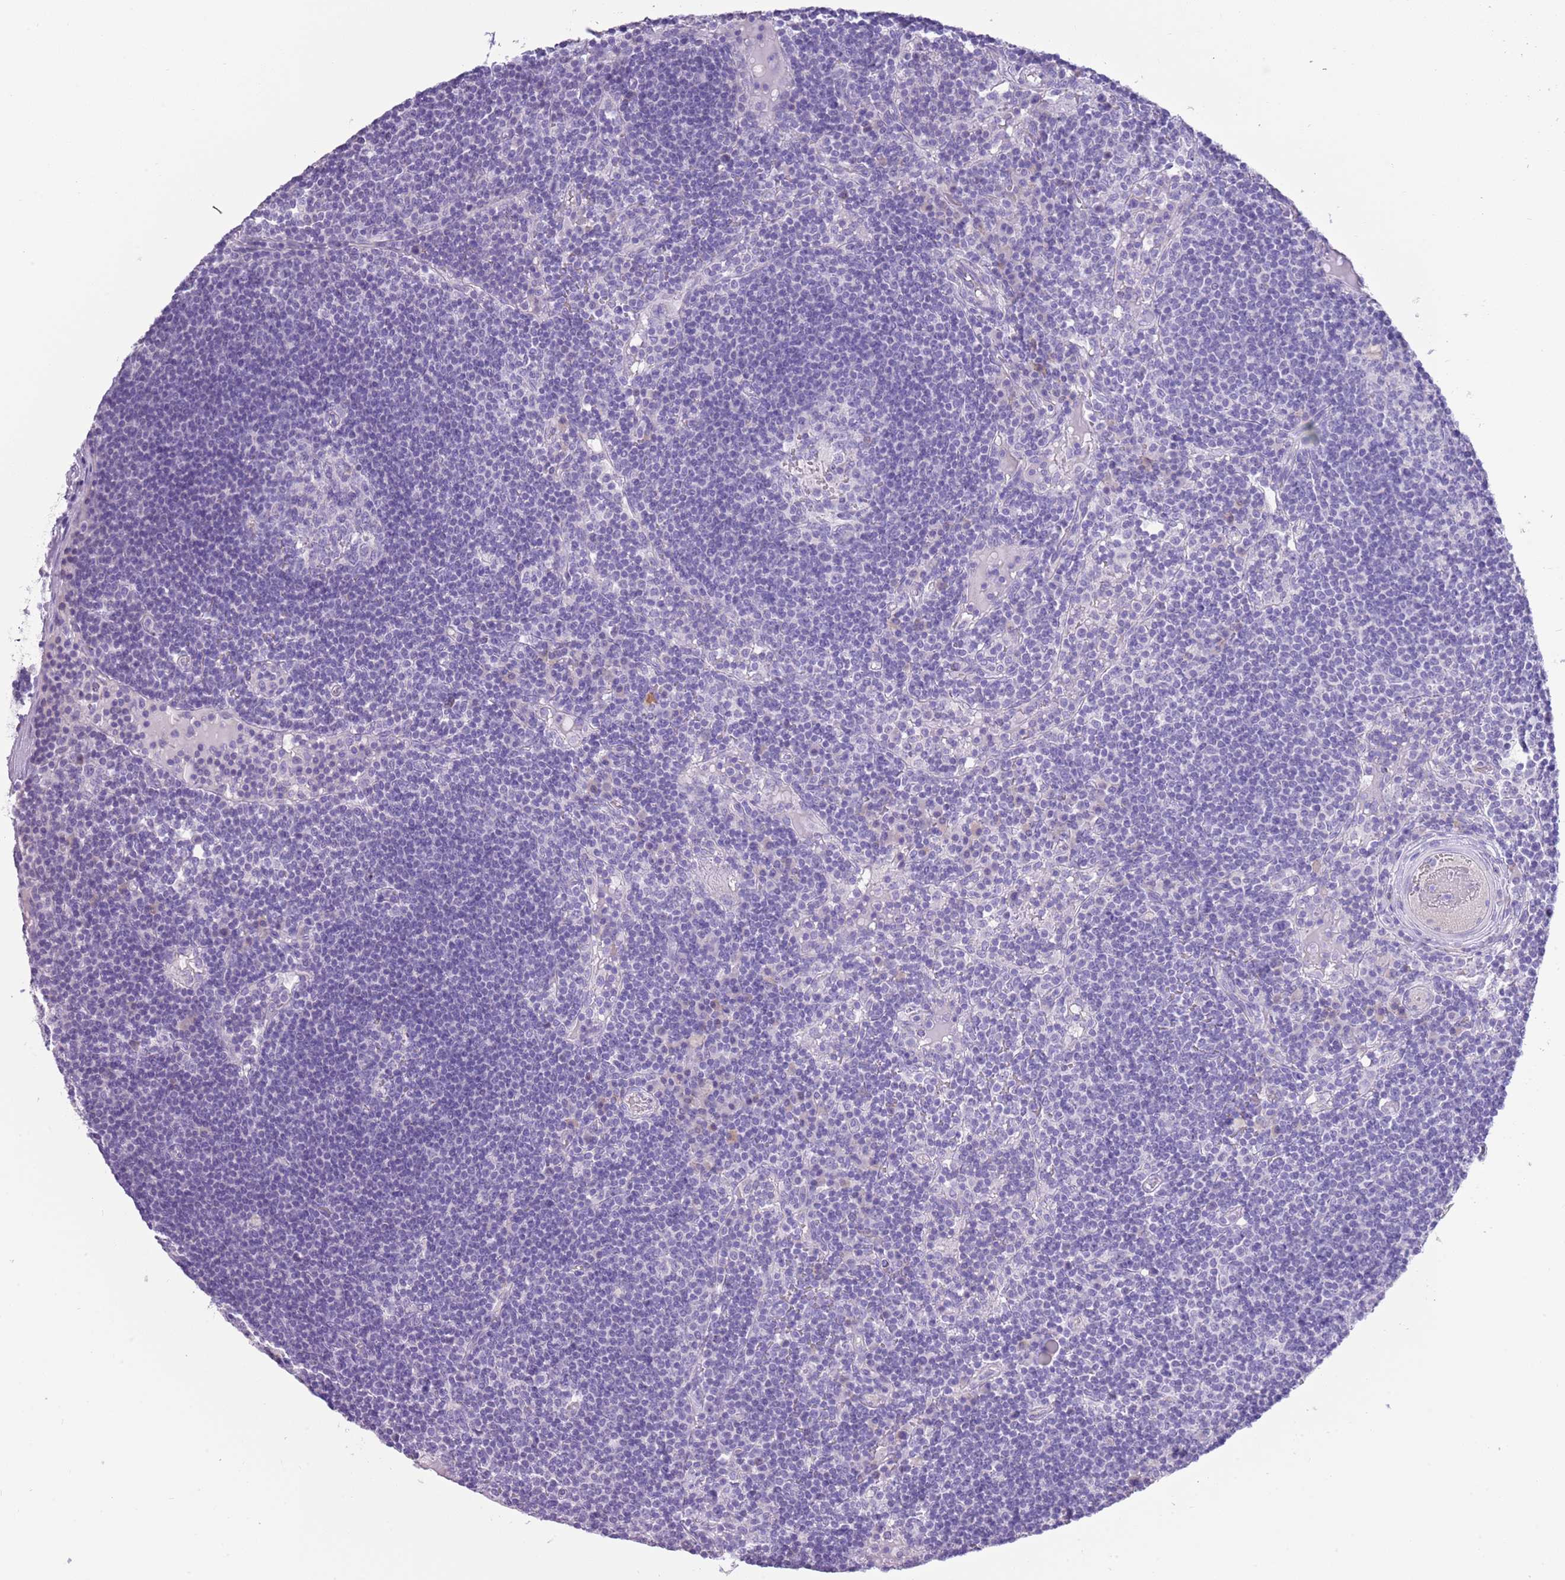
{"staining": {"intensity": "negative", "quantity": "none", "location": "none"}, "tissue": "lymph node", "cell_type": "Germinal center cells", "image_type": "normal", "snomed": [{"axis": "morphology", "description": "Normal tissue, NOS"}, {"axis": "topography", "description": "Lymph node"}], "caption": "High magnification brightfield microscopy of benign lymph node stained with DAB (3,3'-diaminobenzidine) (brown) and counterstained with hematoxylin (blue): germinal center cells show no significant staining. (DAB (3,3'-diaminobenzidine) immunohistochemistry, high magnification).", "gene": "ACR", "patient": {"sex": "male", "age": 53}}